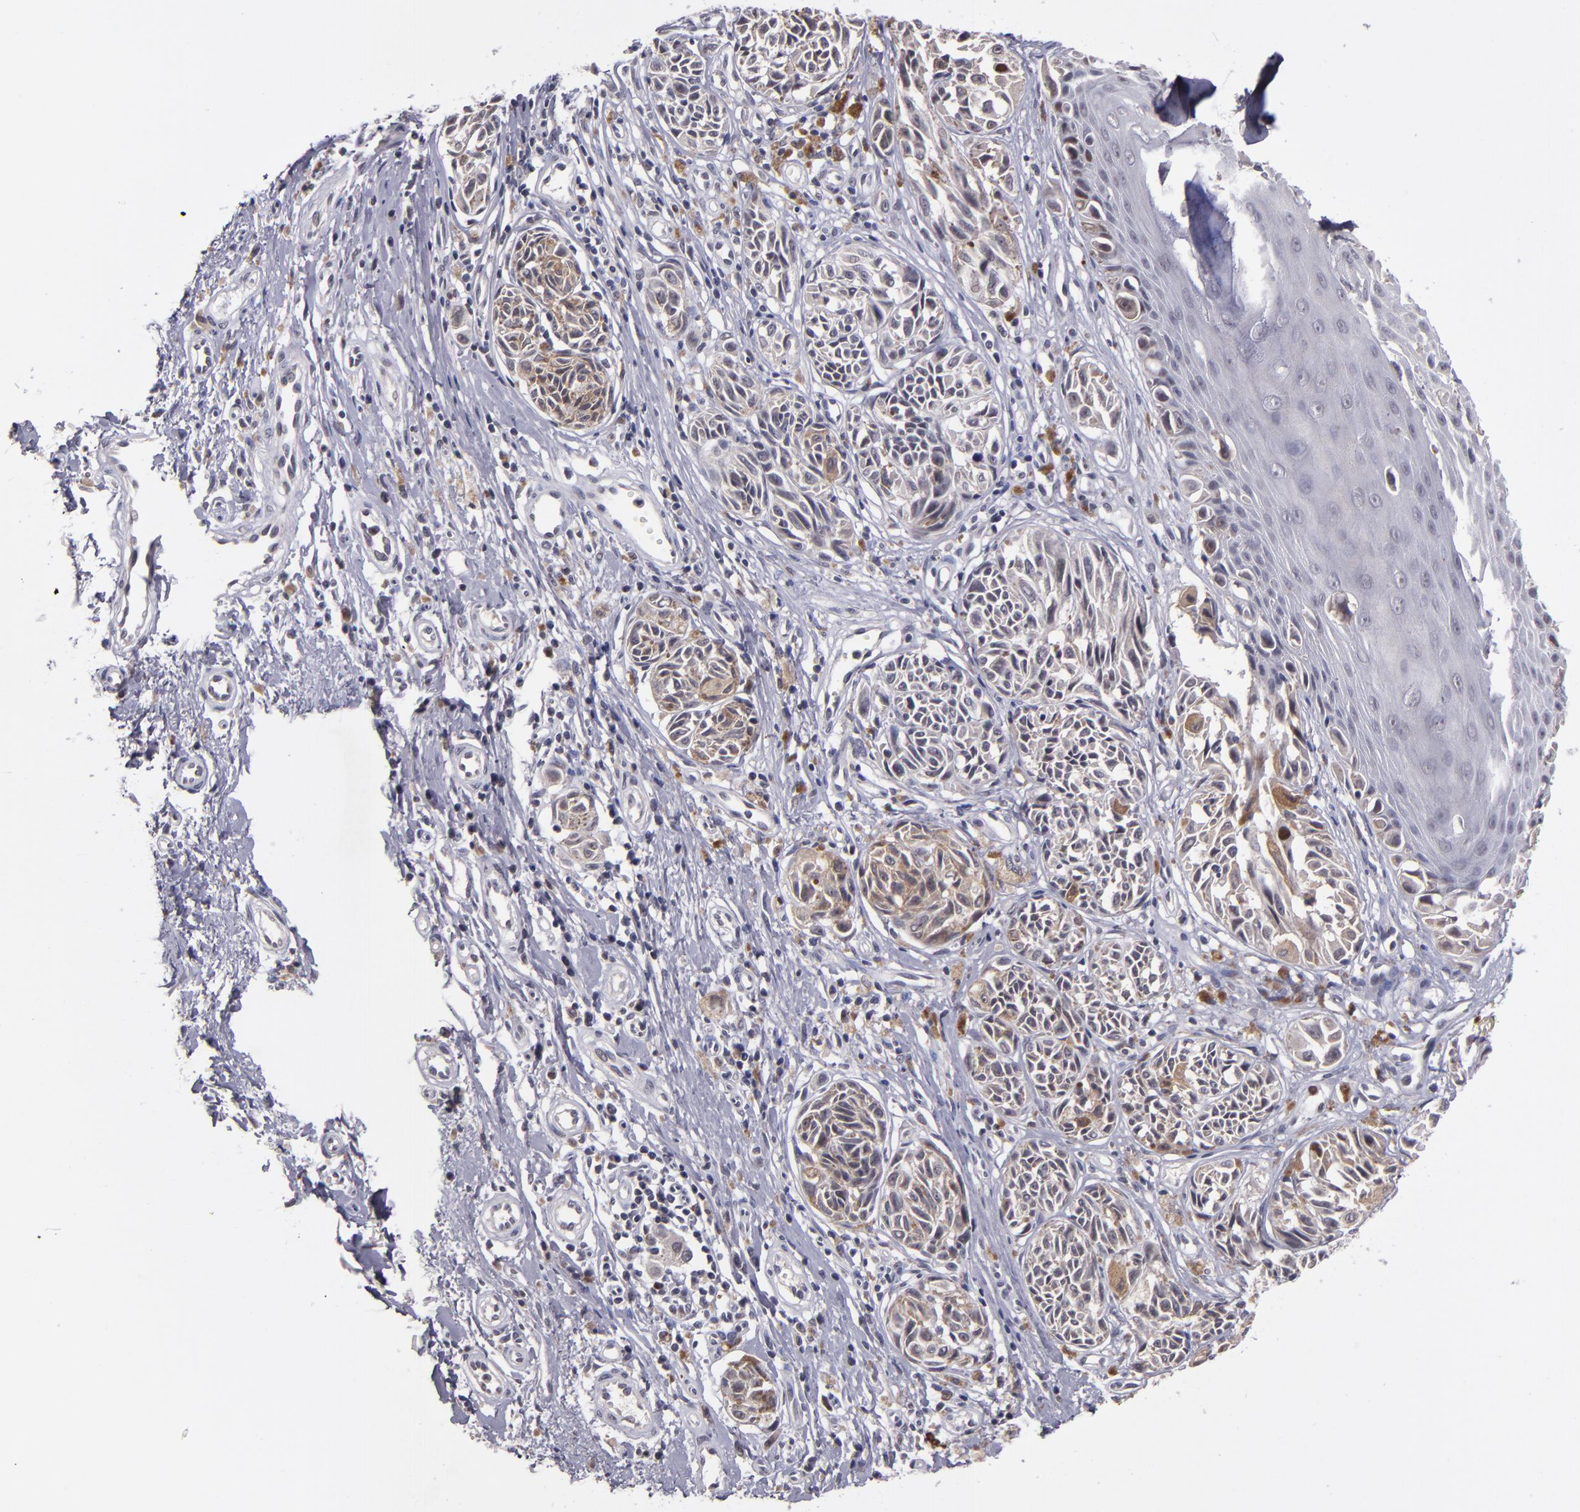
{"staining": {"intensity": "moderate", "quantity": "25%-75%", "location": "cytoplasmic/membranous,nuclear"}, "tissue": "melanoma", "cell_type": "Tumor cells", "image_type": "cancer", "snomed": [{"axis": "morphology", "description": "Malignant melanoma, NOS"}, {"axis": "topography", "description": "Skin"}], "caption": "High-magnification brightfield microscopy of melanoma stained with DAB (brown) and counterstained with hematoxylin (blue). tumor cells exhibit moderate cytoplasmic/membranous and nuclear expression is appreciated in approximately25%-75% of cells.", "gene": "CDC7", "patient": {"sex": "male", "age": 67}}